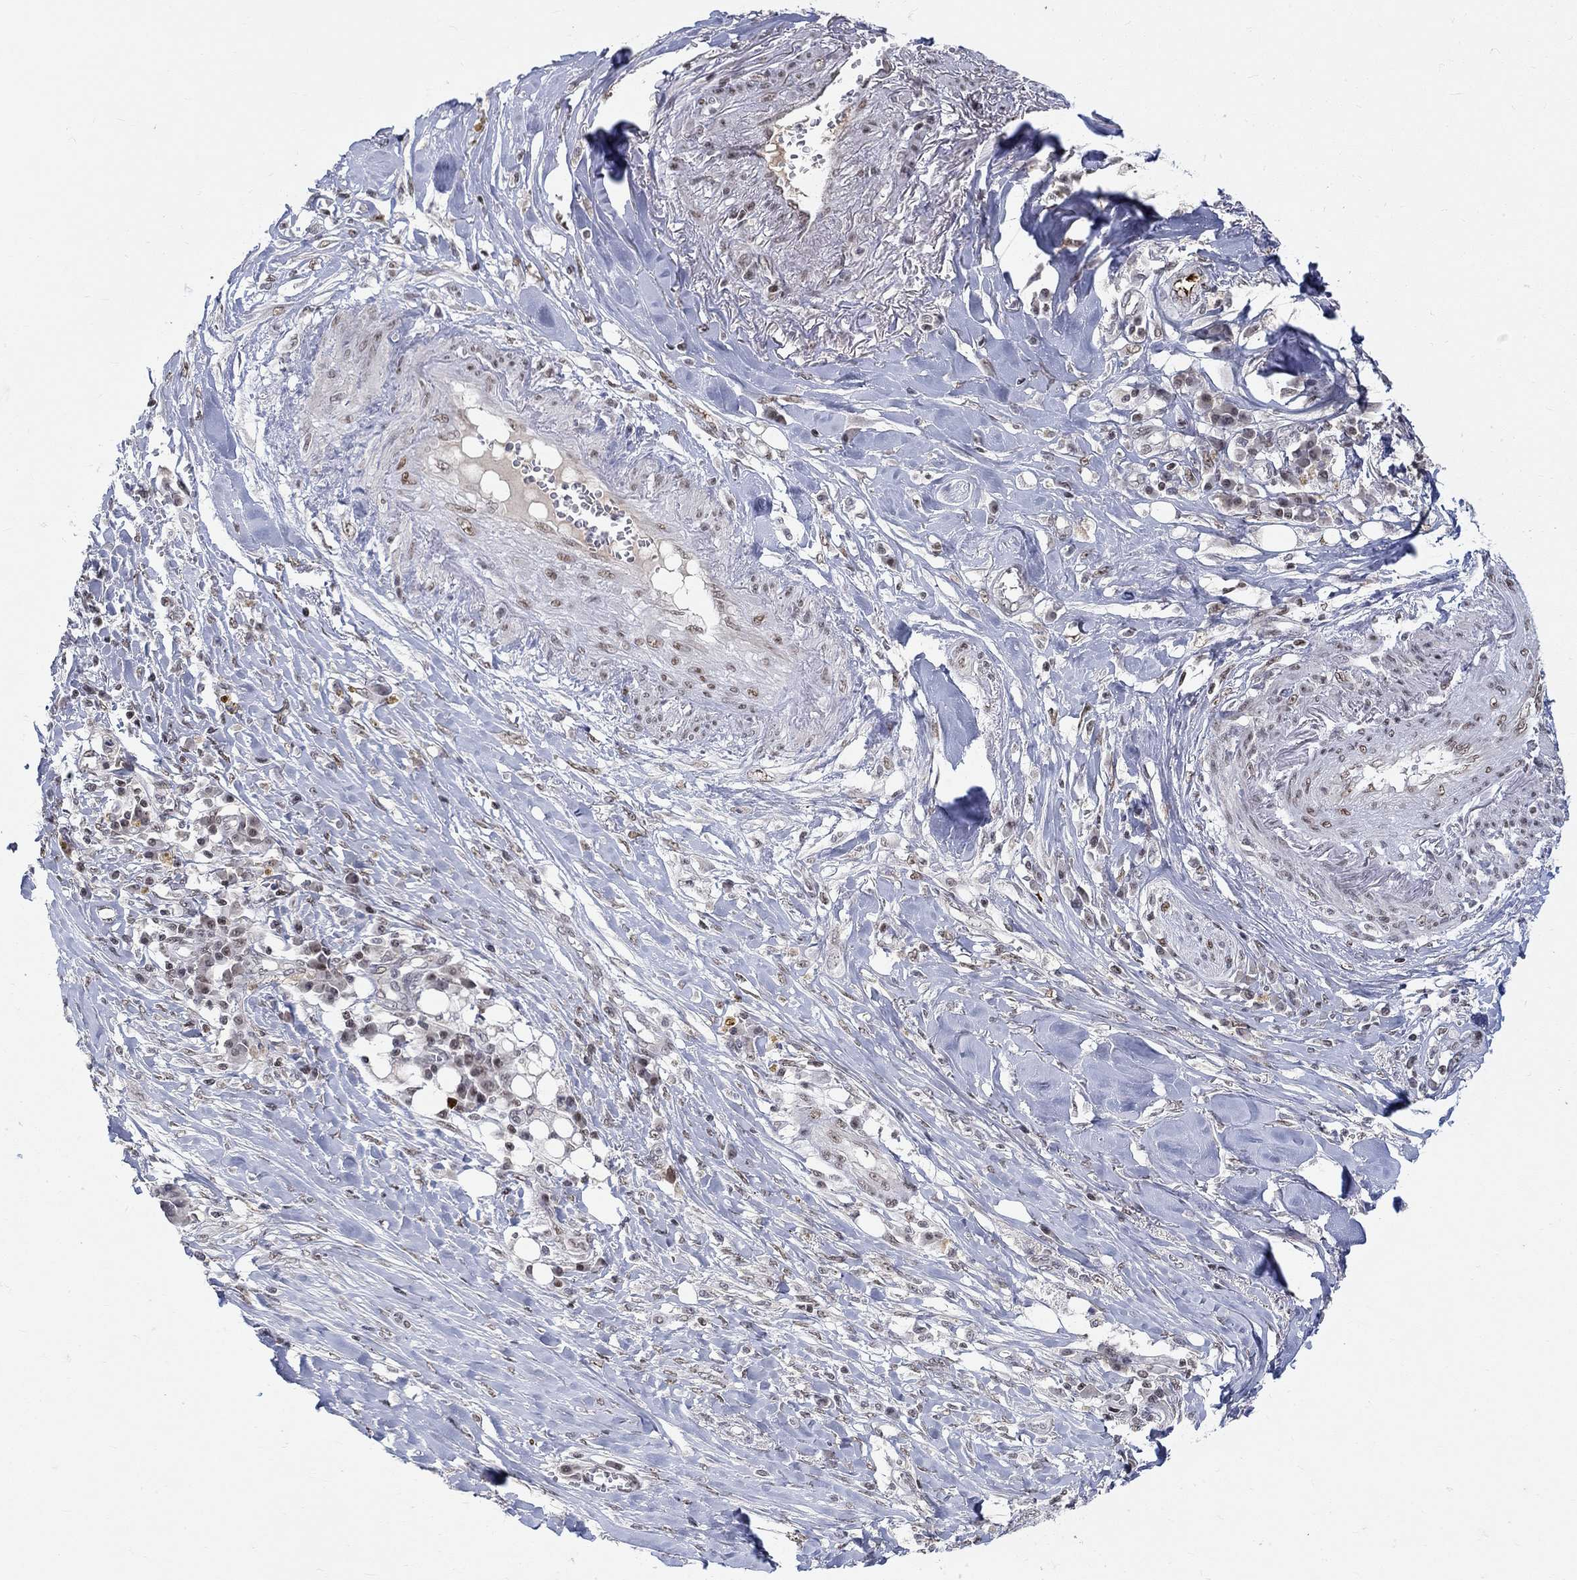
{"staining": {"intensity": "negative", "quantity": "none", "location": "none"}, "tissue": "skin cancer", "cell_type": "Tumor cells", "image_type": "cancer", "snomed": [{"axis": "morphology", "description": "Squamous cell carcinoma, NOS"}, {"axis": "topography", "description": "Skin"}], "caption": "This is a micrograph of immunohistochemistry (IHC) staining of skin cancer, which shows no expression in tumor cells.", "gene": "KLF12", "patient": {"sex": "male", "age": 82}}